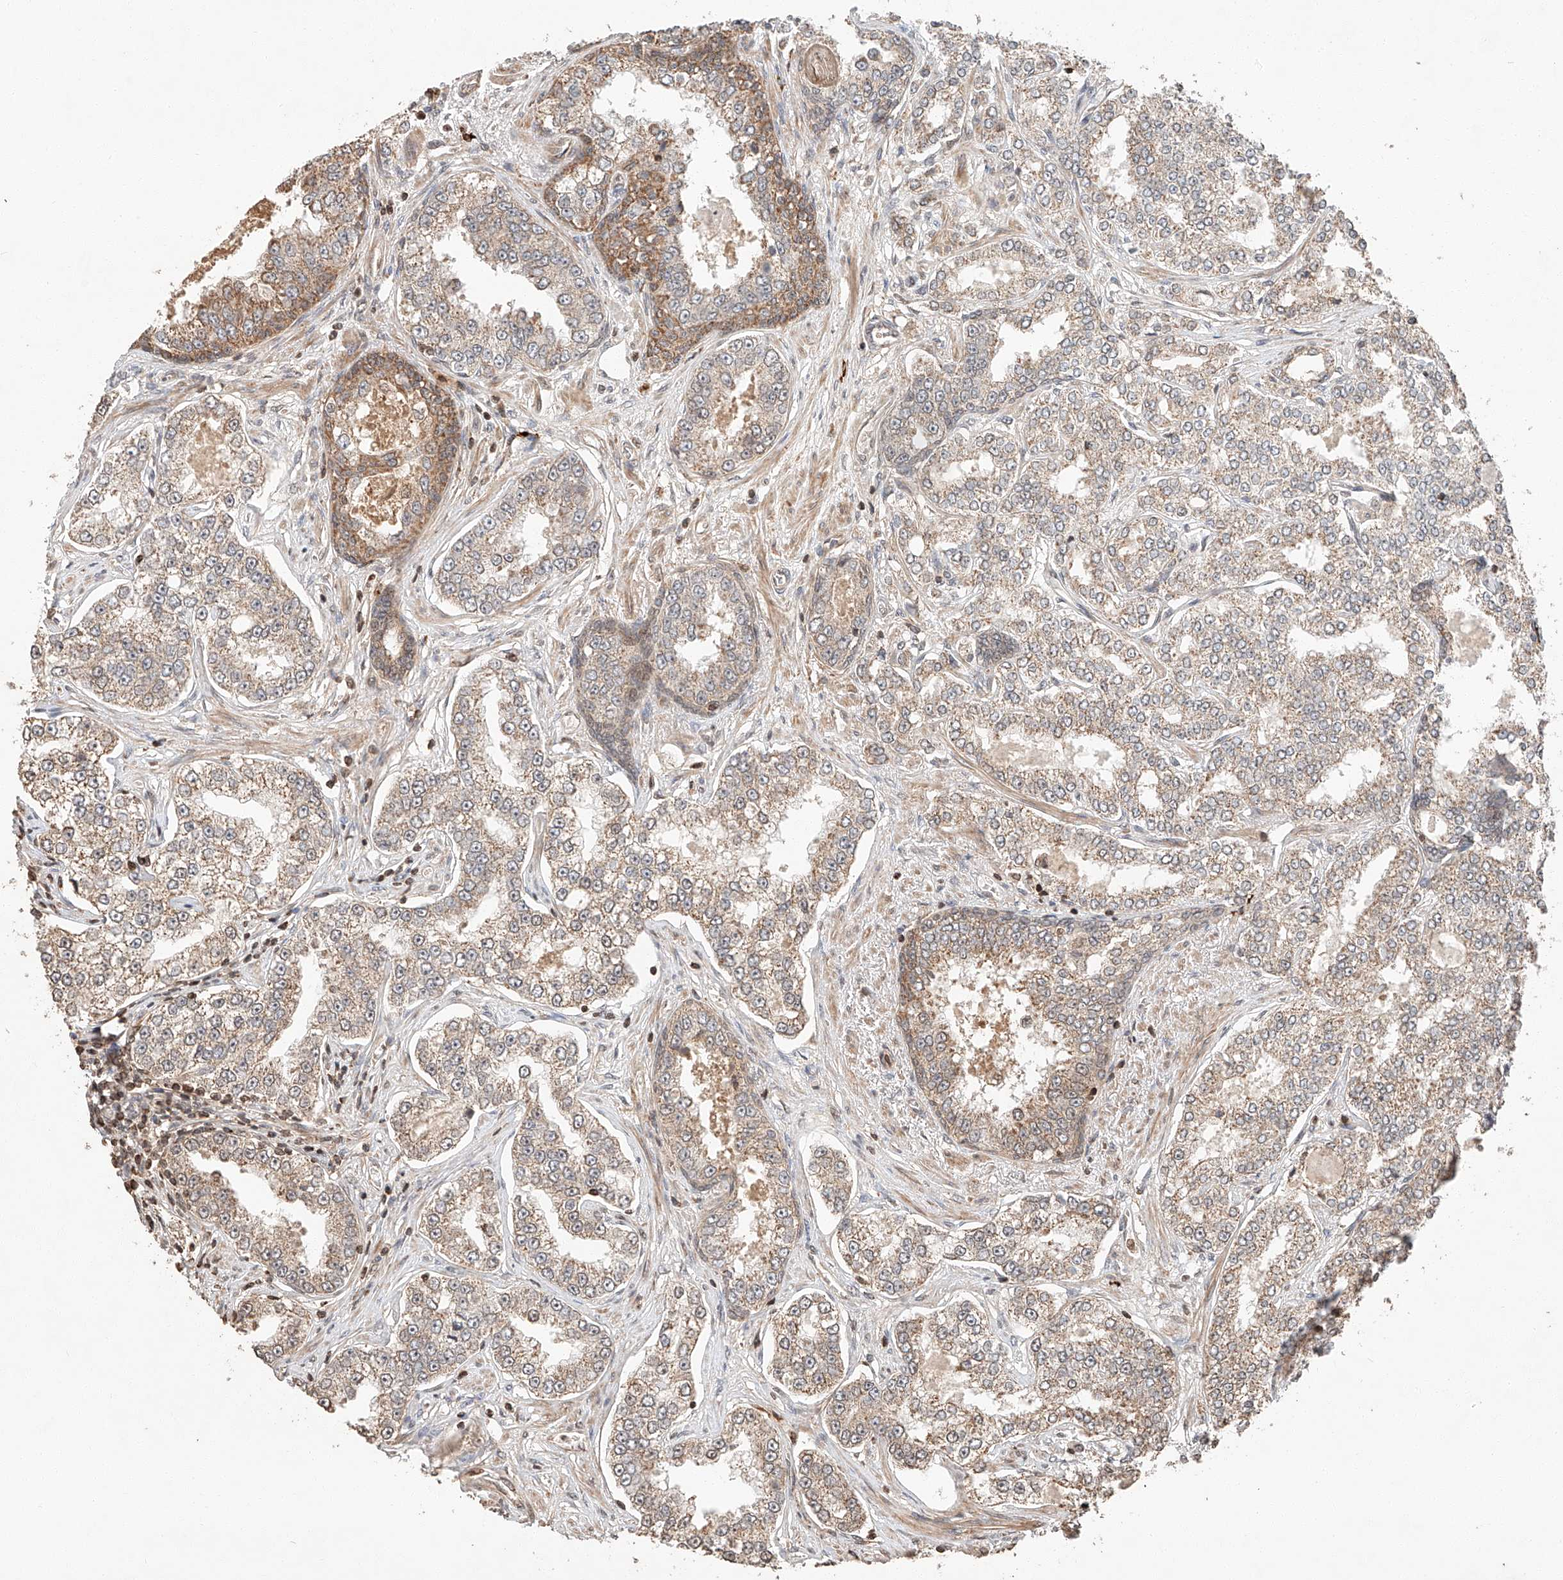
{"staining": {"intensity": "weak", "quantity": ">75%", "location": "cytoplasmic/membranous"}, "tissue": "prostate cancer", "cell_type": "Tumor cells", "image_type": "cancer", "snomed": [{"axis": "morphology", "description": "Normal tissue, NOS"}, {"axis": "morphology", "description": "Adenocarcinoma, High grade"}, {"axis": "topography", "description": "Prostate"}], "caption": "A high-resolution histopathology image shows immunohistochemistry (IHC) staining of prostate adenocarcinoma (high-grade), which reveals weak cytoplasmic/membranous staining in approximately >75% of tumor cells.", "gene": "ARHGAP33", "patient": {"sex": "male", "age": 83}}